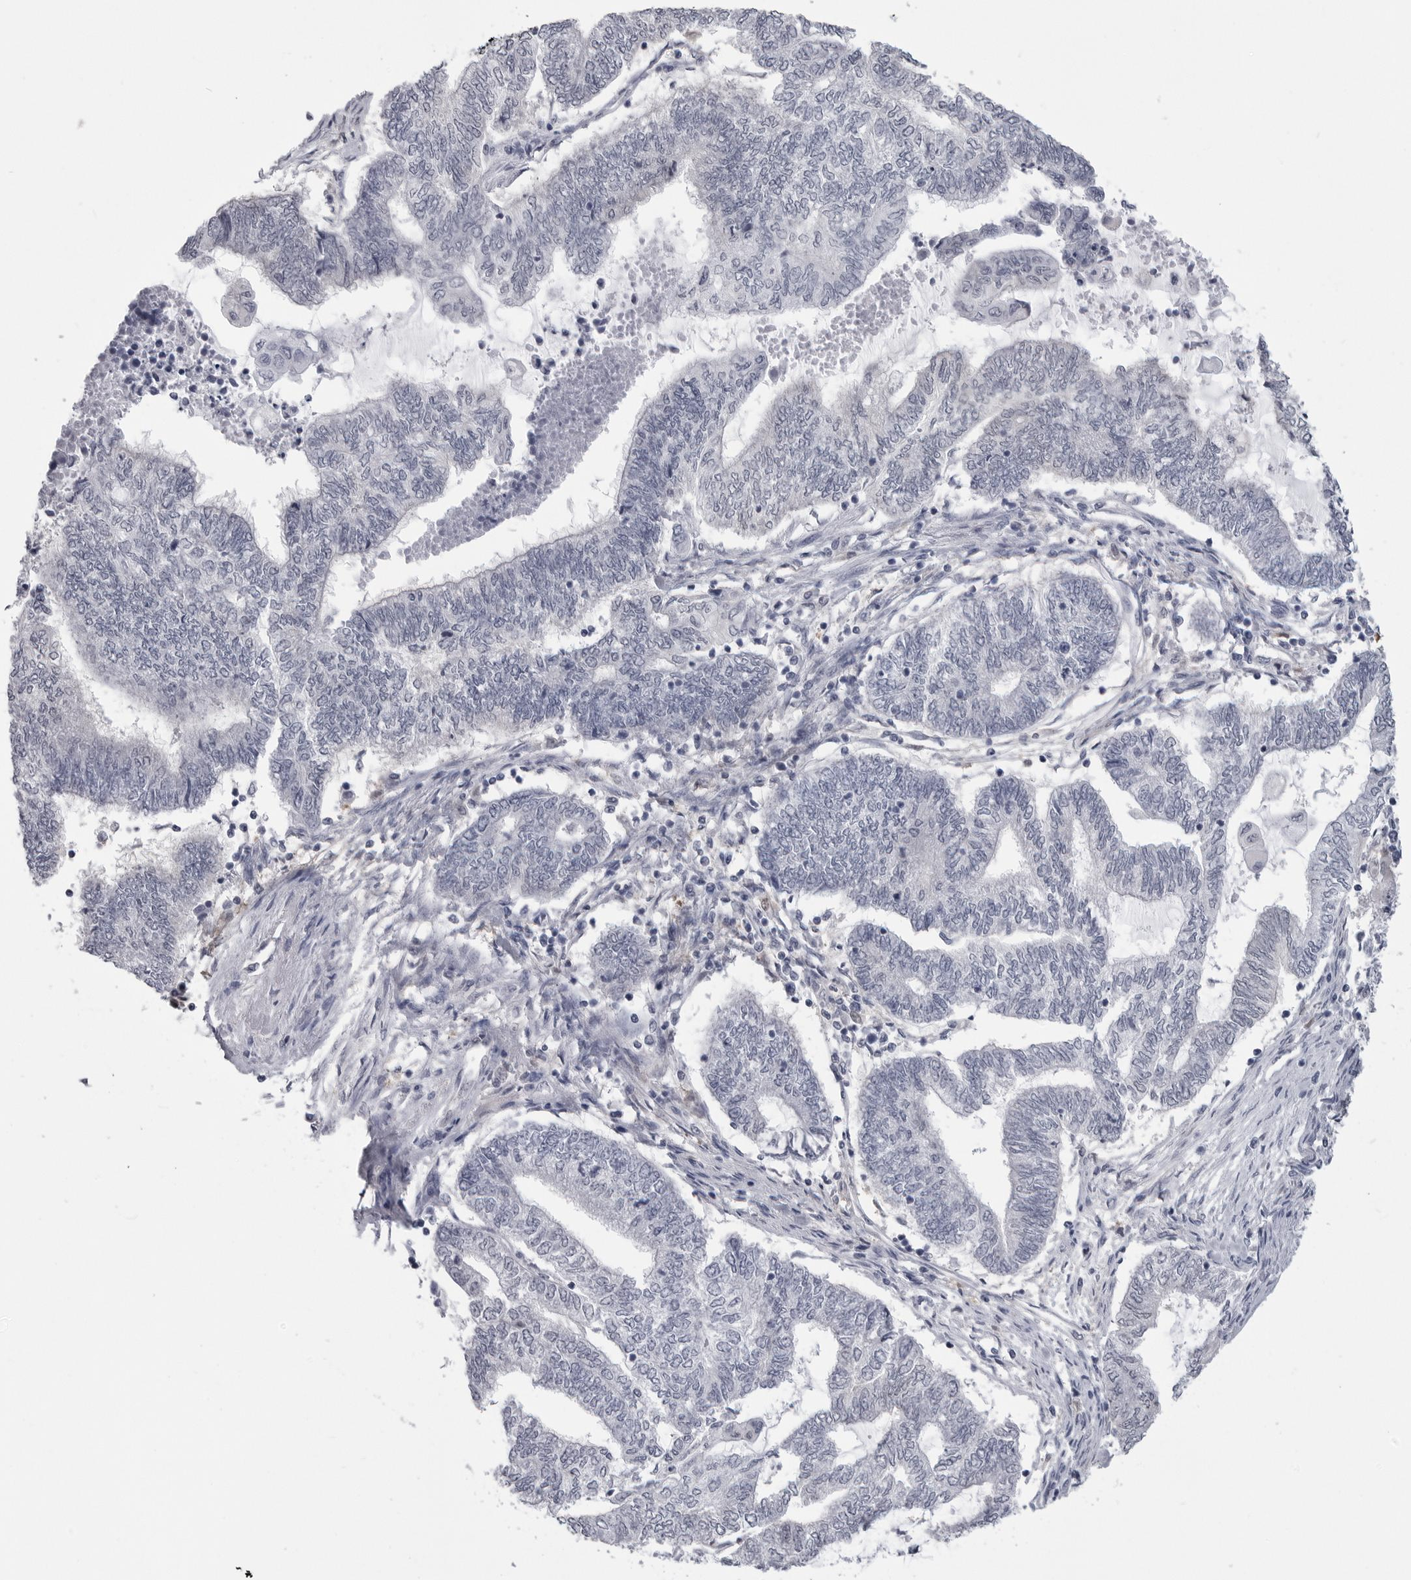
{"staining": {"intensity": "negative", "quantity": "none", "location": "none"}, "tissue": "endometrial cancer", "cell_type": "Tumor cells", "image_type": "cancer", "snomed": [{"axis": "morphology", "description": "Adenocarcinoma, NOS"}, {"axis": "topography", "description": "Uterus"}, {"axis": "topography", "description": "Endometrium"}], "caption": "The immunohistochemistry (IHC) histopathology image has no significant expression in tumor cells of adenocarcinoma (endometrial) tissue.", "gene": "PNPO", "patient": {"sex": "female", "age": 70}}